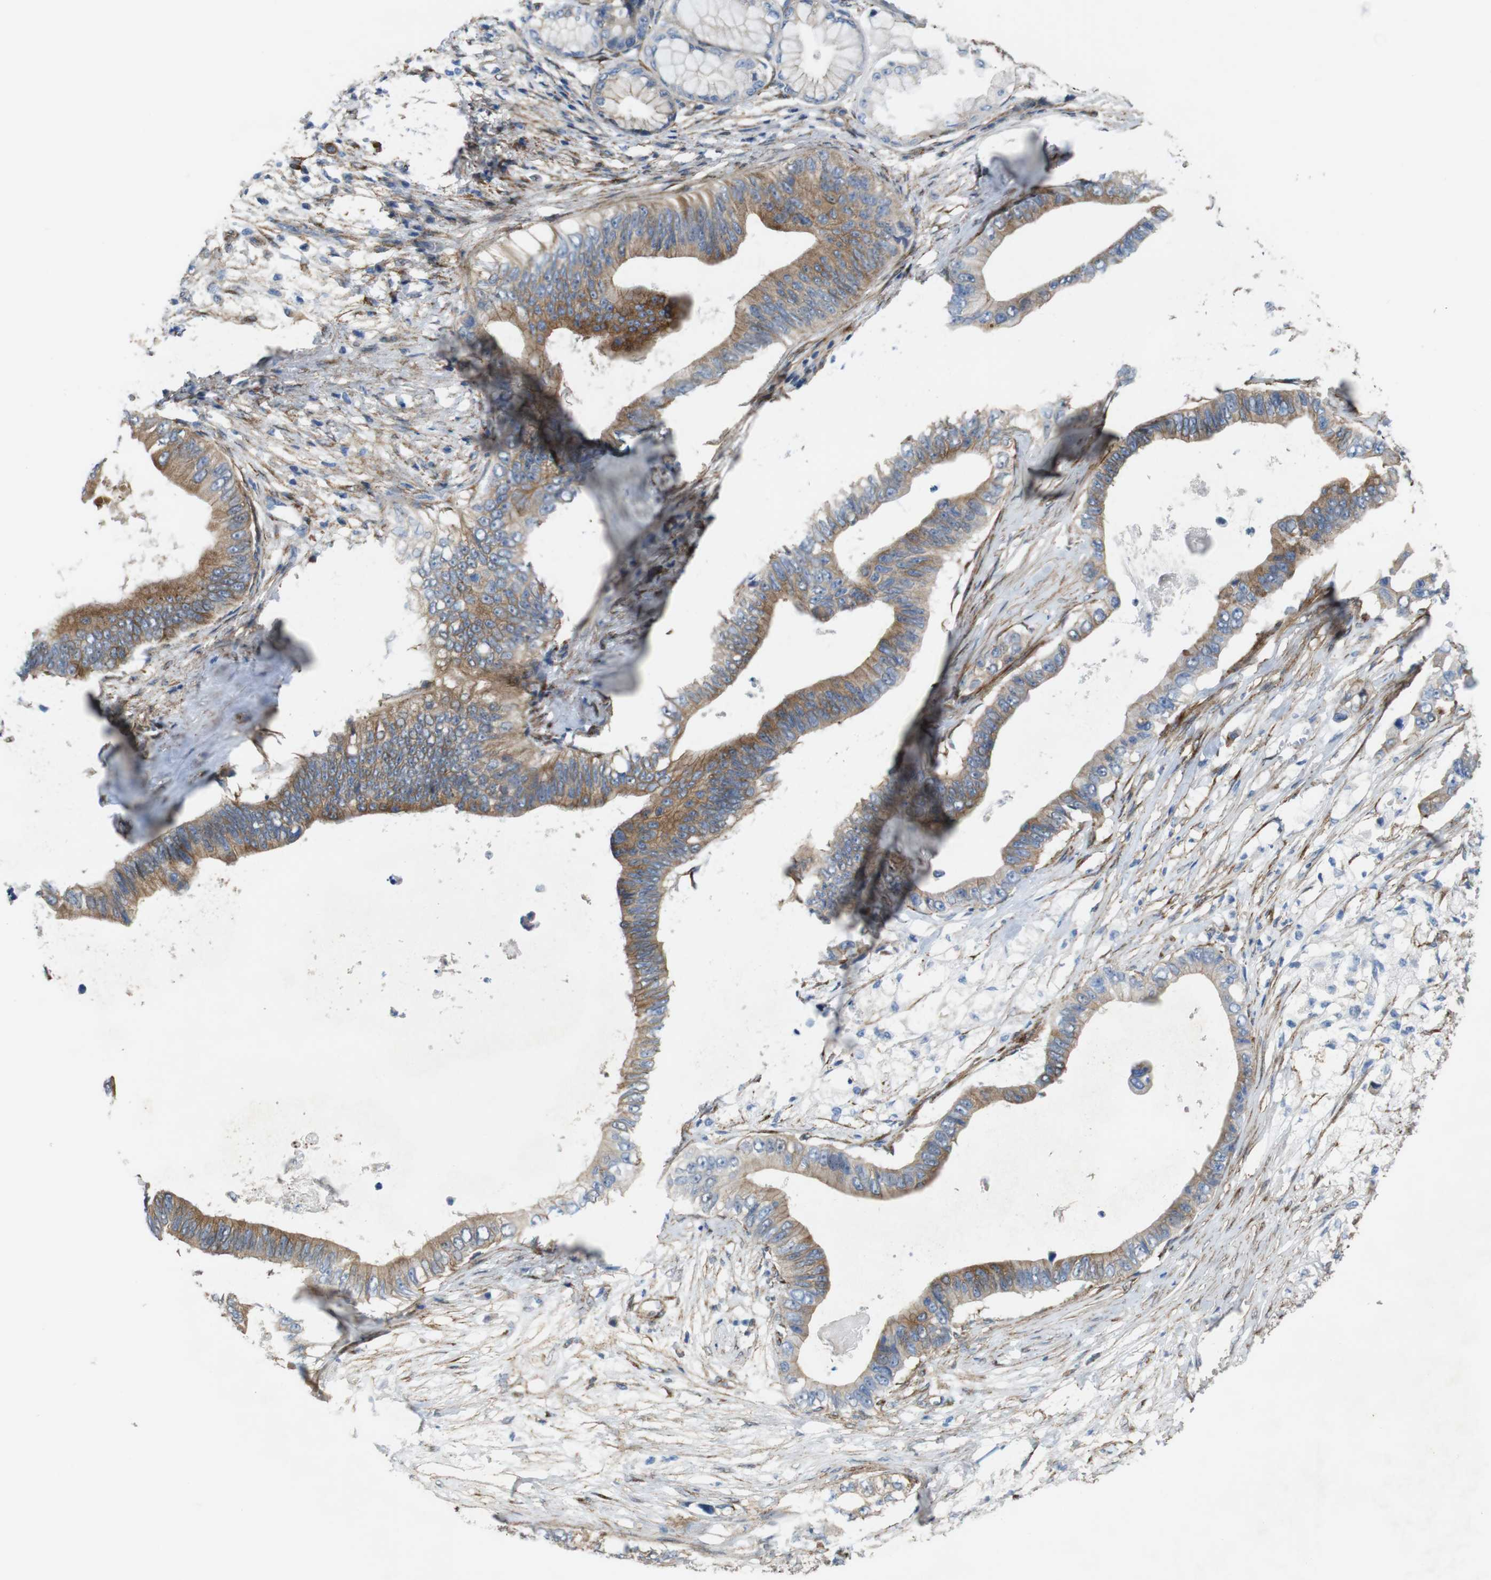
{"staining": {"intensity": "moderate", "quantity": ">75%", "location": "cytoplasmic/membranous"}, "tissue": "pancreatic cancer", "cell_type": "Tumor cells", "image_type": "cancer", "snomed": [{"axis": "morphology", "description": "Adenocarcinoma, NOS"}, {"axis": "topography", "description": "Pancreas"}], "caption": "This is an image of immunohistochemistry staining of pancreatic cancer (adenocarcinoma), which shows moderate expression in the cytoplasmic/membranous of tumor cells.", "gene": "PTGER4", "patient": {"sex": "male", "age": 77}}